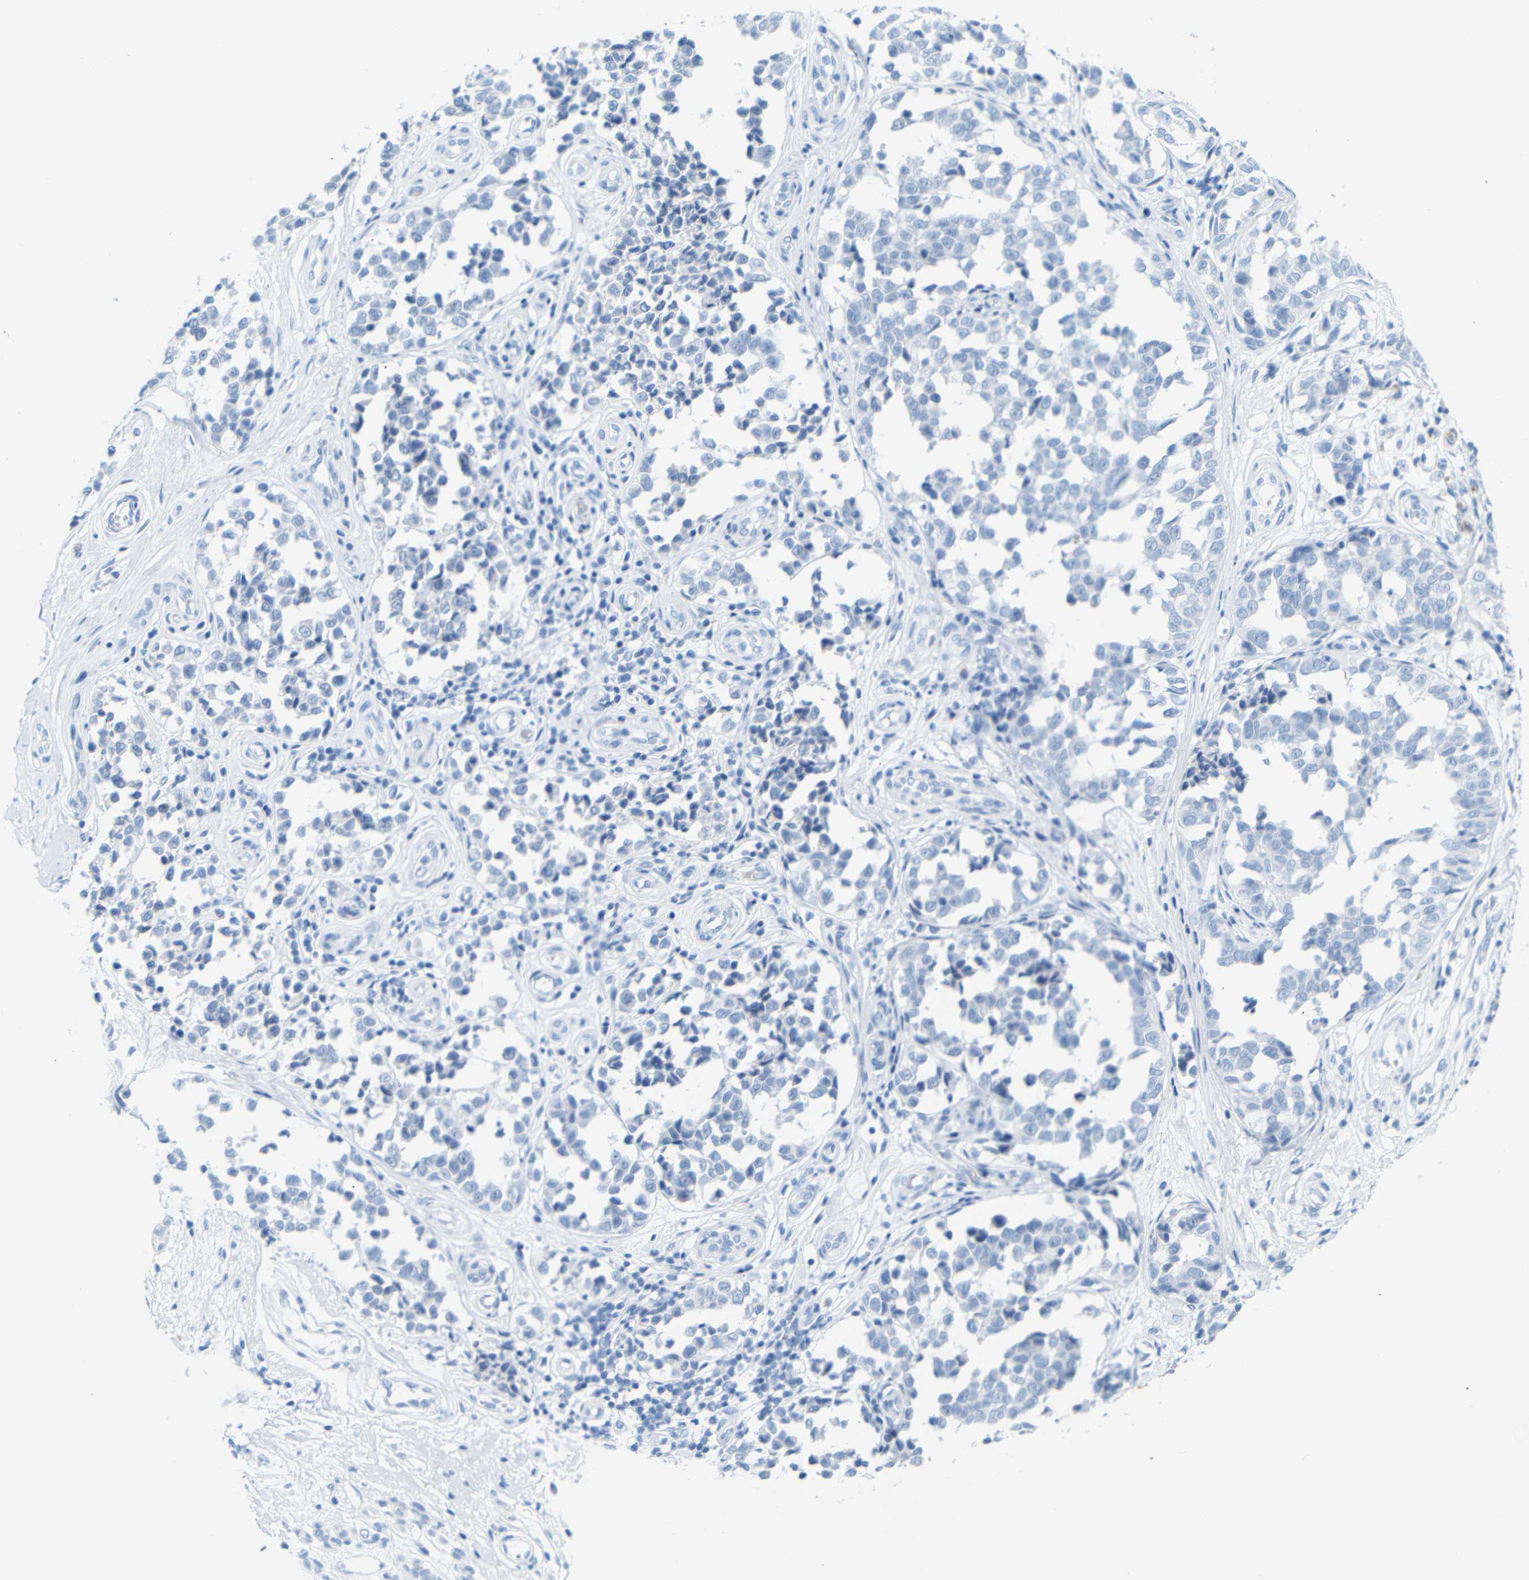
{"staining": {"intensity": "negative", "quantity": "none", "location": "none"}, "tissue": "melanoma", "cell_type": "Tumor cells", "image_type": "cancer", "snomed": [{"axis": "morphology", "description": "Malignant melanoma, NOS"}, {"axis": "topography", "description": "Skin"}], "caption": "This is an IHC image of human malignant melanoma. There is no positivity in tumor cells.", "gene": "DYNAP", "patient": {"sex": "female", "age": 64}}